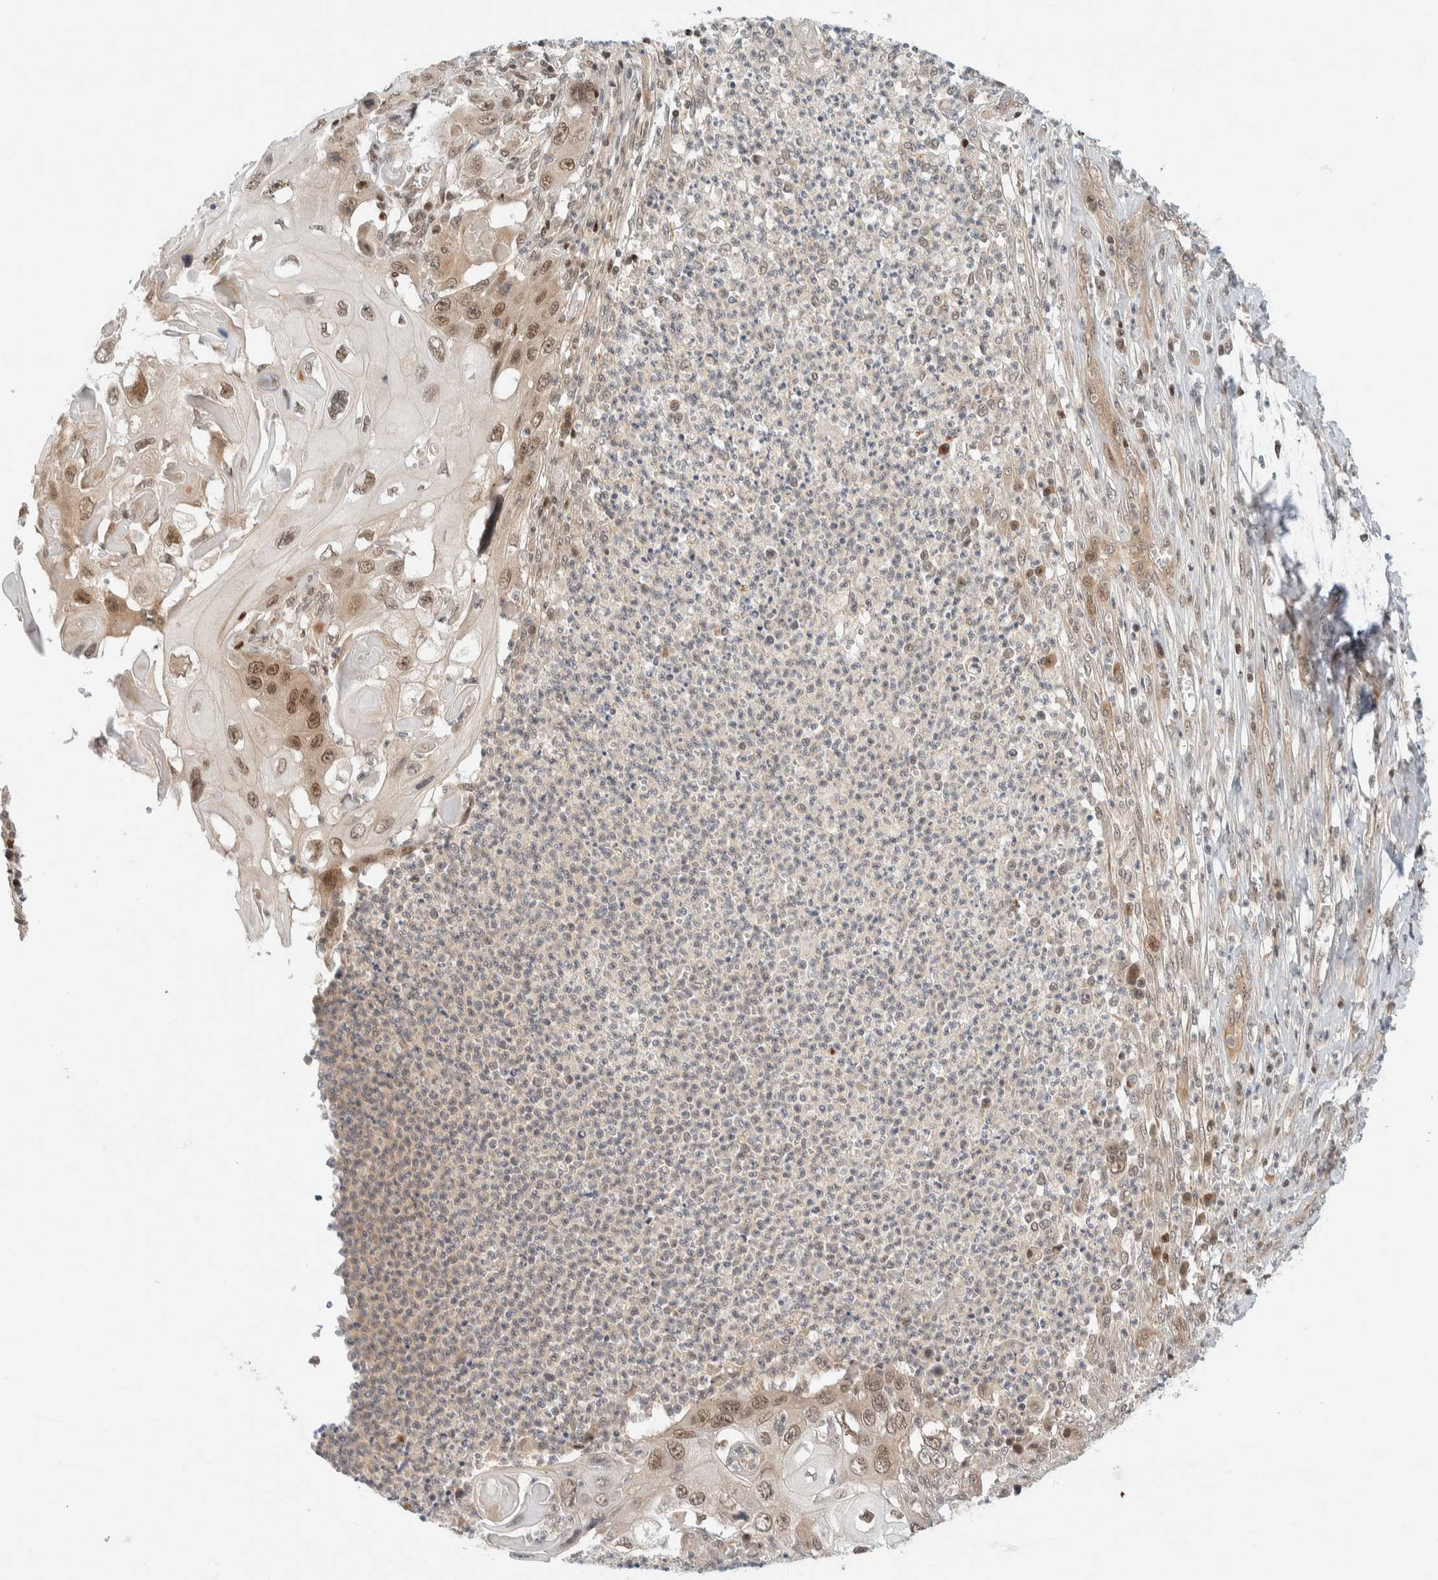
{"staining": {"intensity": "weak", "quantity": ">75%", "location": "cytoplasmic/membranous,nuclear"}, "tissue": "skin cancer", "cell_type": "Tumor cells", "image_type": "cancer", "snomed": [{"axis": "morphology", "description": "Squamous cell carcinoma, NOS"}, {"axis": "topography", "description": "Skin"}], "caption": "This histopathology image reveals immunohistochemistry (IHC) staining of squamous cell carcinoma (skin), with low weak cytoplasmic/membranous and nuclear positivity in approximately >75% of tumor cells.", "gene": "C8orf76", "patient": {"sex": "male", "age": 55}}